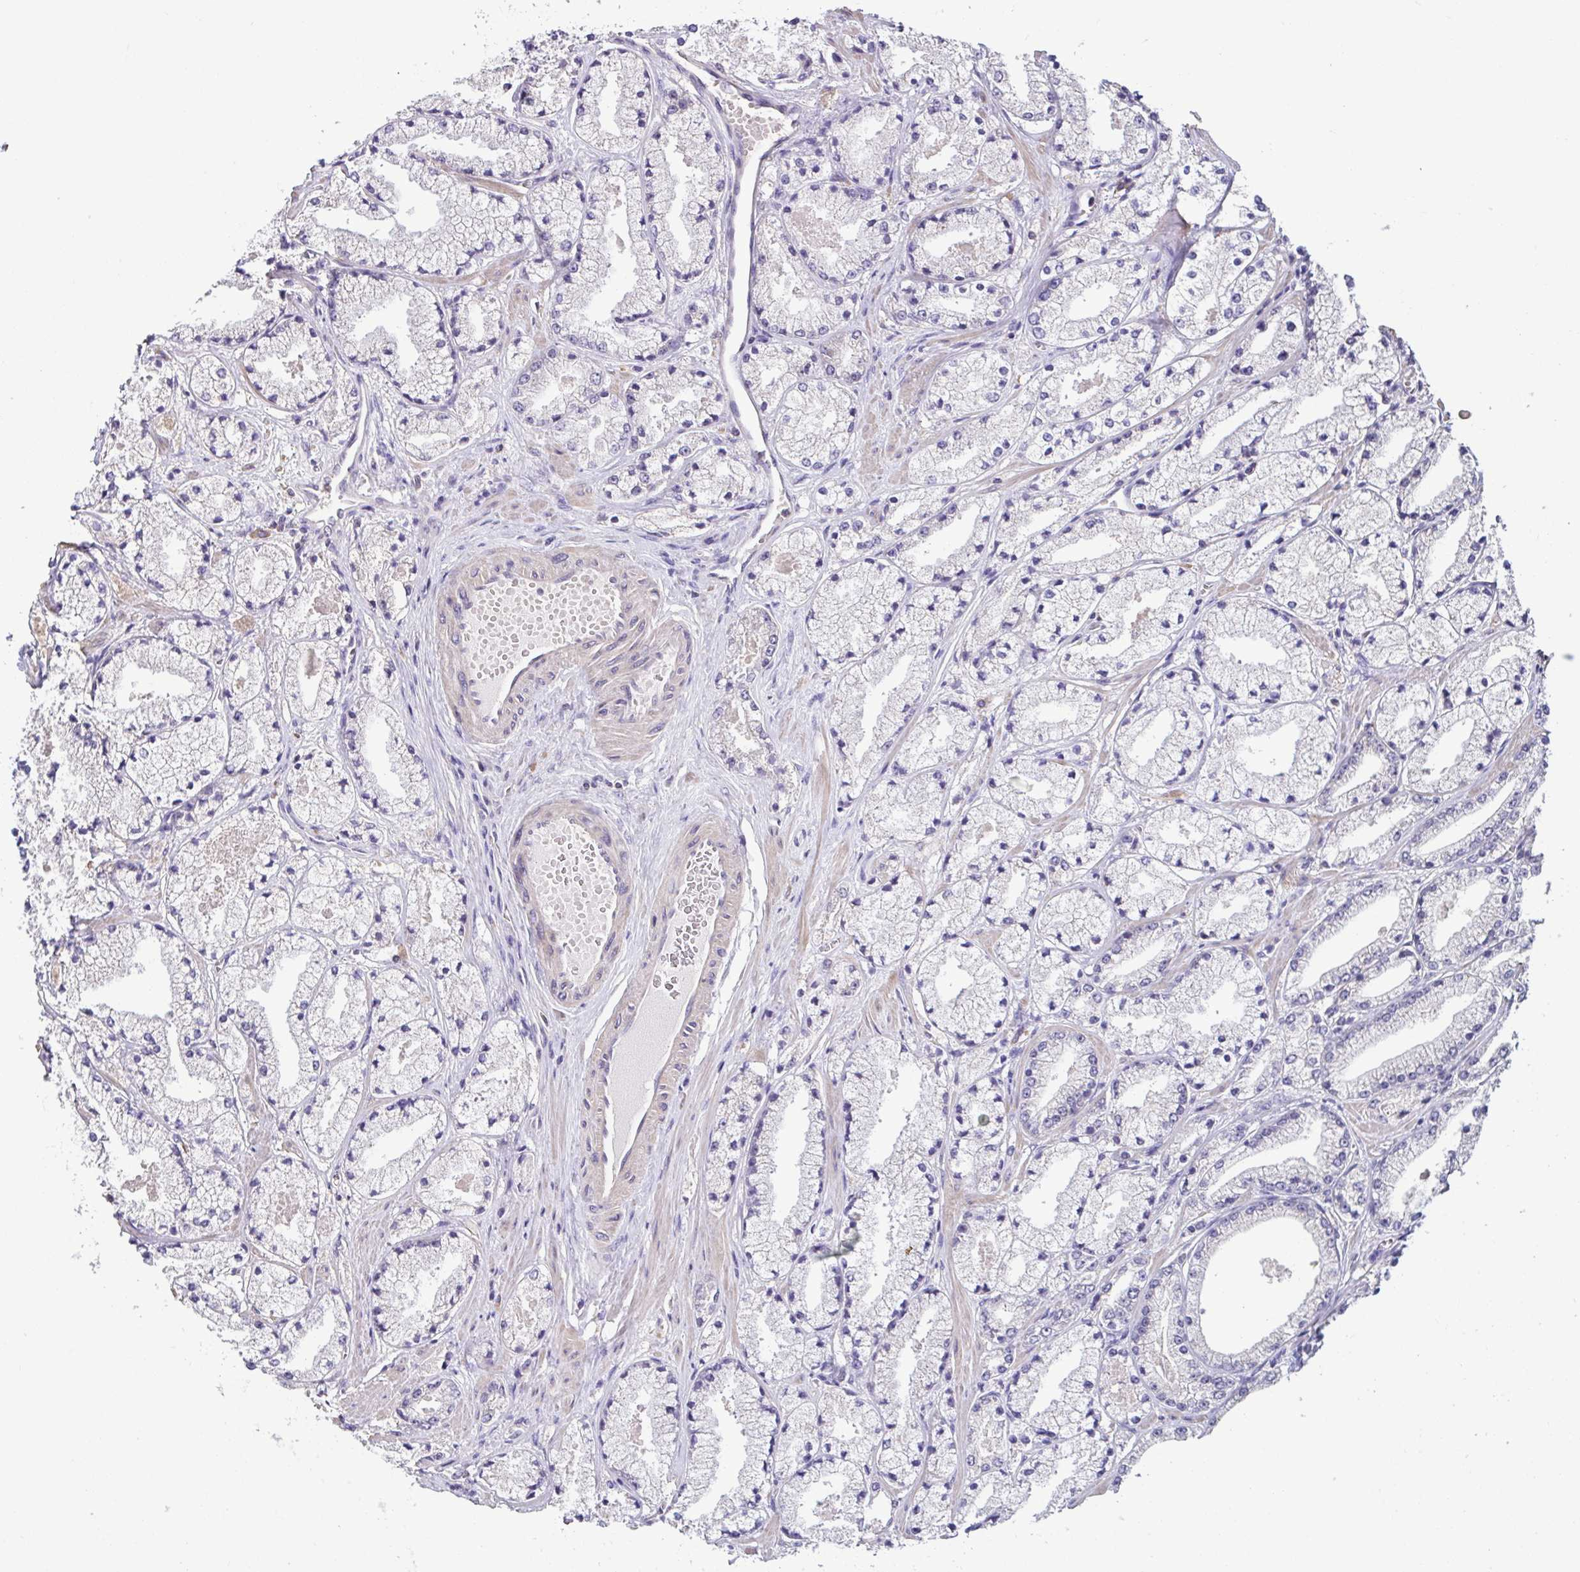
{"staining": {"intensity": "negative", "quantity": "none", "location": "none"}, "tissue": "prostate cancer", "cell_type": "Tumor cells", "image_type": "cancer", "snomed": [{"axis": "morphology", "description": "Adenocarcinoma, High grade"}, {"axis": "topography", "description": "Prostate"}], "caption": "Histopathology image shows no significant protein staining in tumor cells of prostate cancer. (DAB (3,3'-diaminobenzidine) IHC, high magnification).", "gene": "ACTRT2", "patient": {"sex": "male", "age": 63}}